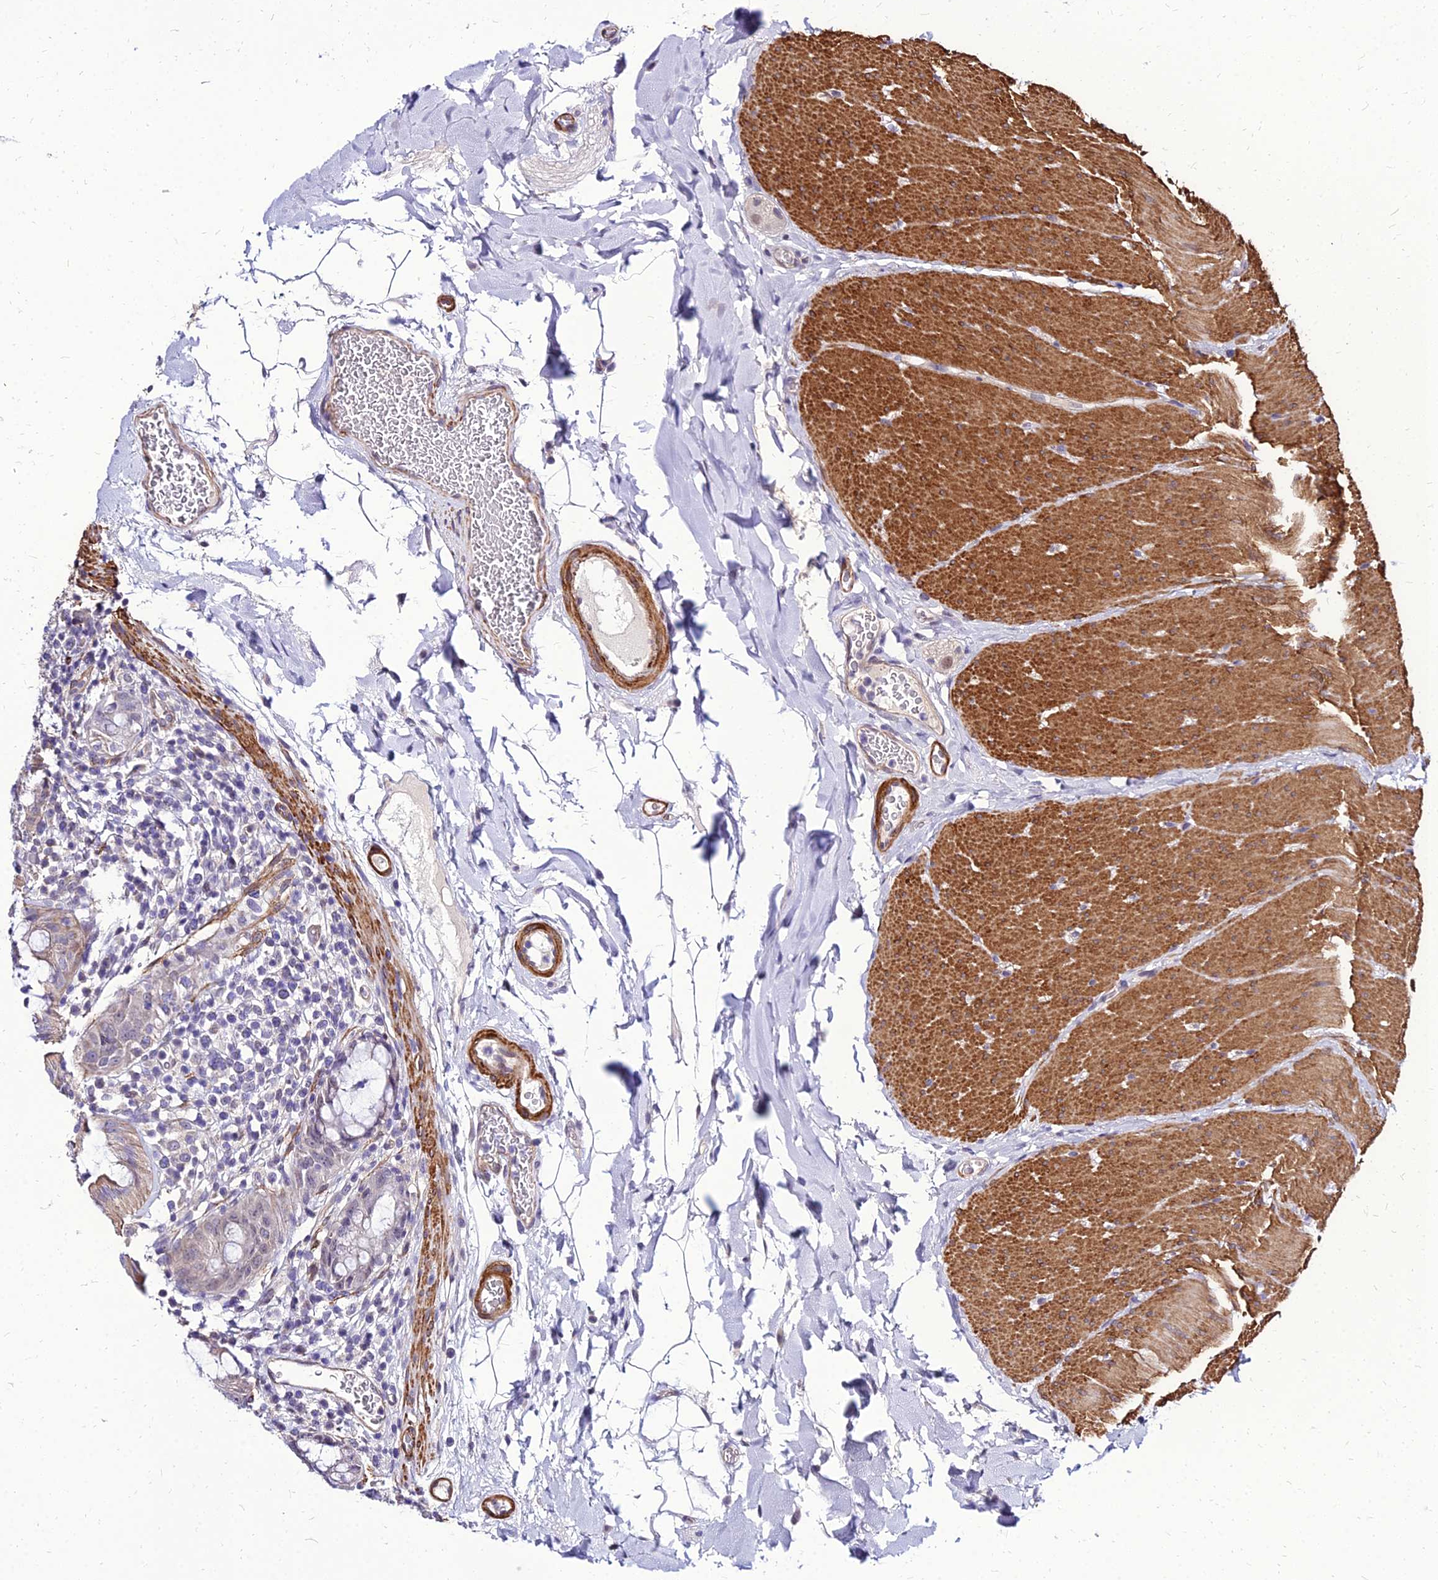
{"staining": {"intensity": "weak", "quantity": "25%-75%", "location": "cytoplasmic/membranous"}, "tissue": "rectum", "cell_type": "Glandular cells", "image_type": "normal", "snomed": [{"axis": "morphology", "description": "Normal tissue, NOS"}, {"axis": "topography", "description": "Rectum"}], "caption": "This is a histology image of immunohistochemistry staining of benign rectum, which shows weak positivity in the cytoplasmic/membranous of glandular cells.", "gene": "YEATS2", "patient": {"sex": "female", "age": 57}}